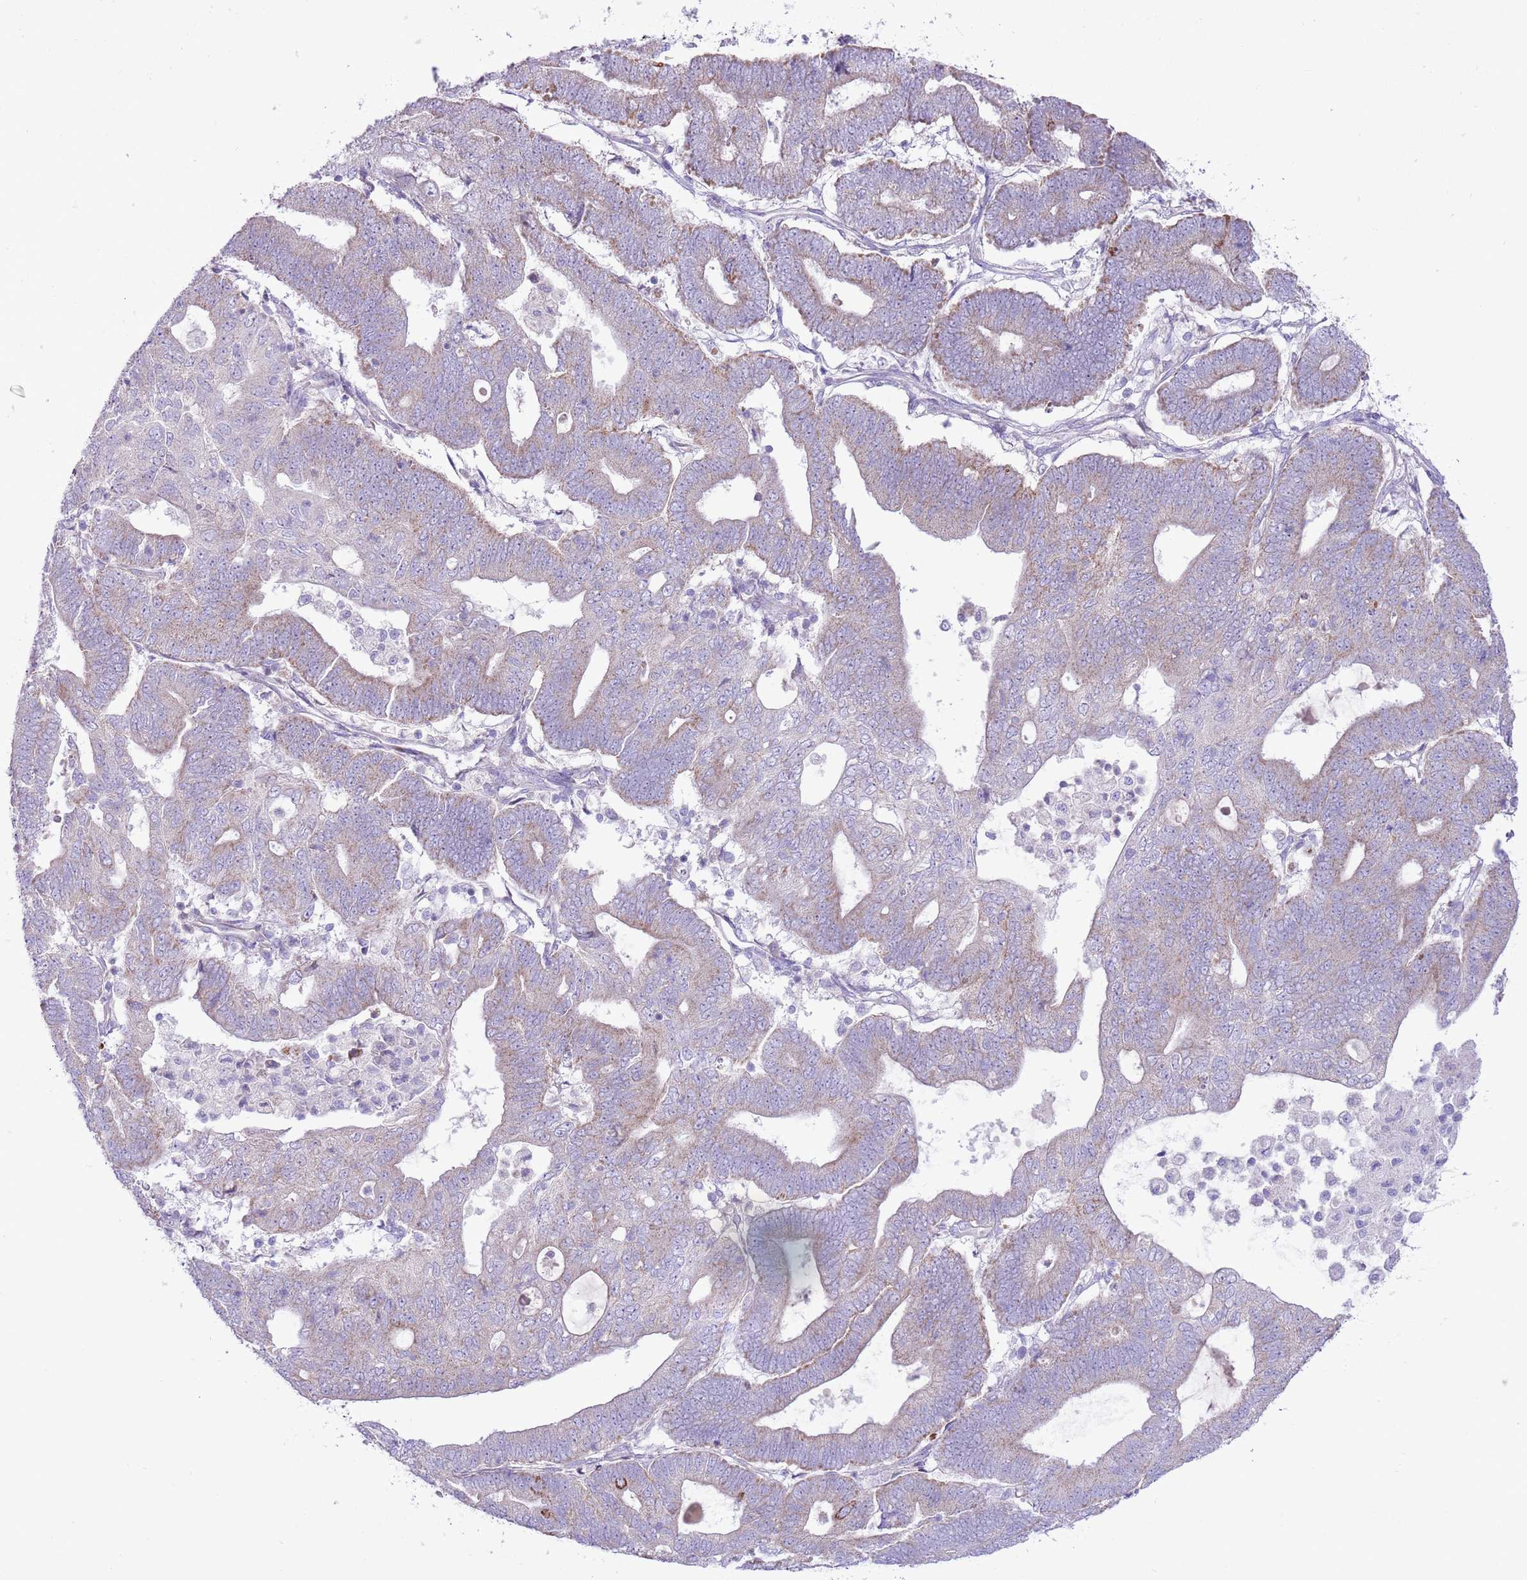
{"staining": {"intensity": "weak", "quantity": "25%-75%", "location": "cytoplasmic/membranous"}, "tissue": "endometrial cancer", "cell_type": "Tumor cells", "image_type": "cancer", "snomed": [{"axis": "morphology", "description": "Adenocarcinoma, NOS"}, {"axis": "topography", "description": "Endometrium"}], "caption": "Immunohistochemical staining of adenocarcinoma (endometrial) reveals weak cytoplasmic/membranous protein positivity in about 25%-75% of tumor cells.", "gene": "OAZ2", "patient": {"sex": "female", "age": 70}}